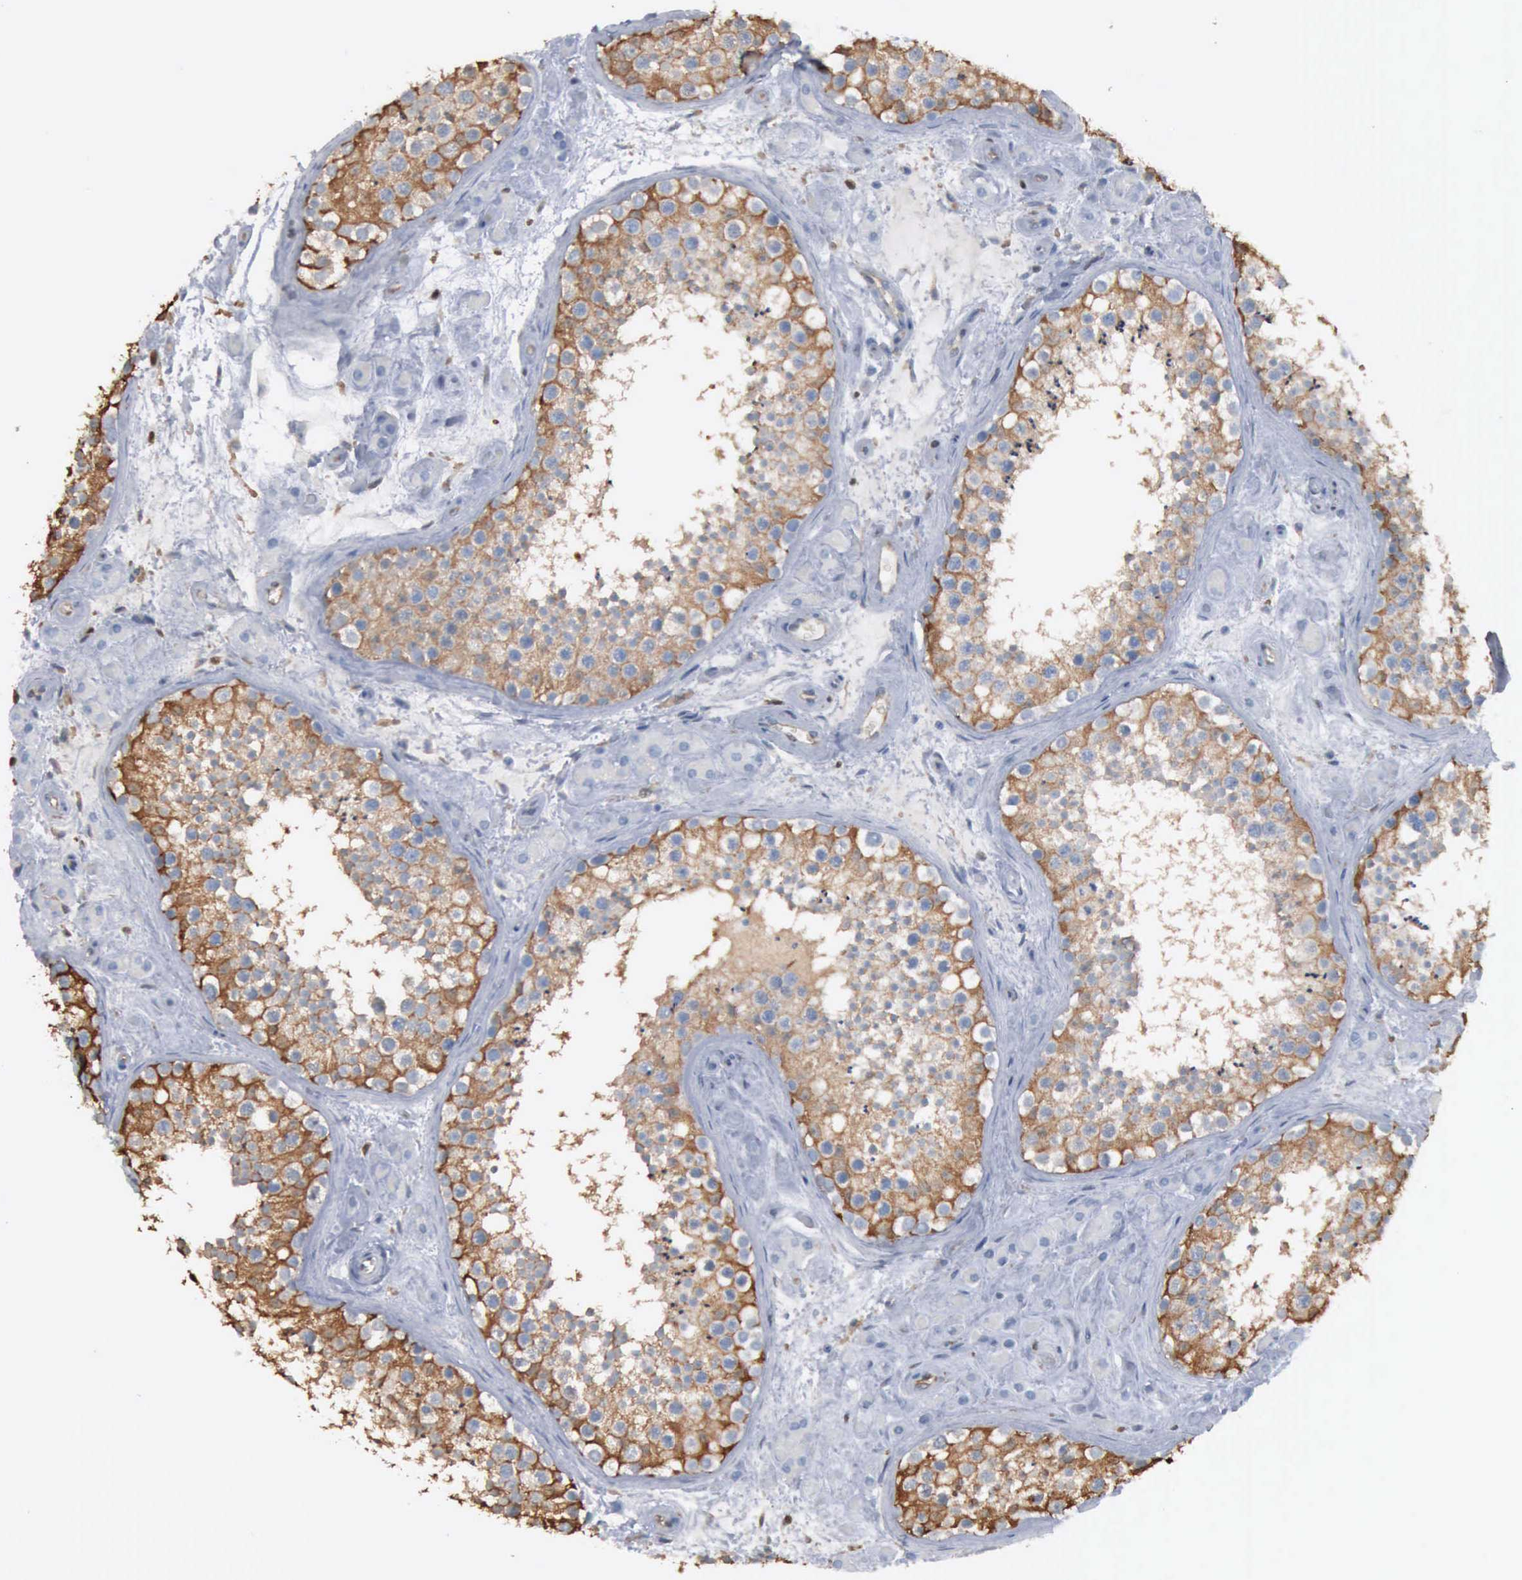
{"staining": {"intensity": "moderate", "quantity": ">75%", "location": "cytoplasmic/membranous"}, "tissue": "testis", "cell_type": "Cells in seminiferous ducts", "image_type": "normal", "snomed": [{"axis": "morphology", "description": "Normal tissue, NOS"}, {"axis": "topography", "description": "Testis"}], "caption": "Immunohistochemistry (IHC) photomicrograph of benign testis stained for a protein (brown), which displays medium levels of moderate cytoplasmic/membranous expression in about >75% of cells in seminiferous ducts.", "gene": "FSCN1", "patient": {"sex": "male", "age": 38}}